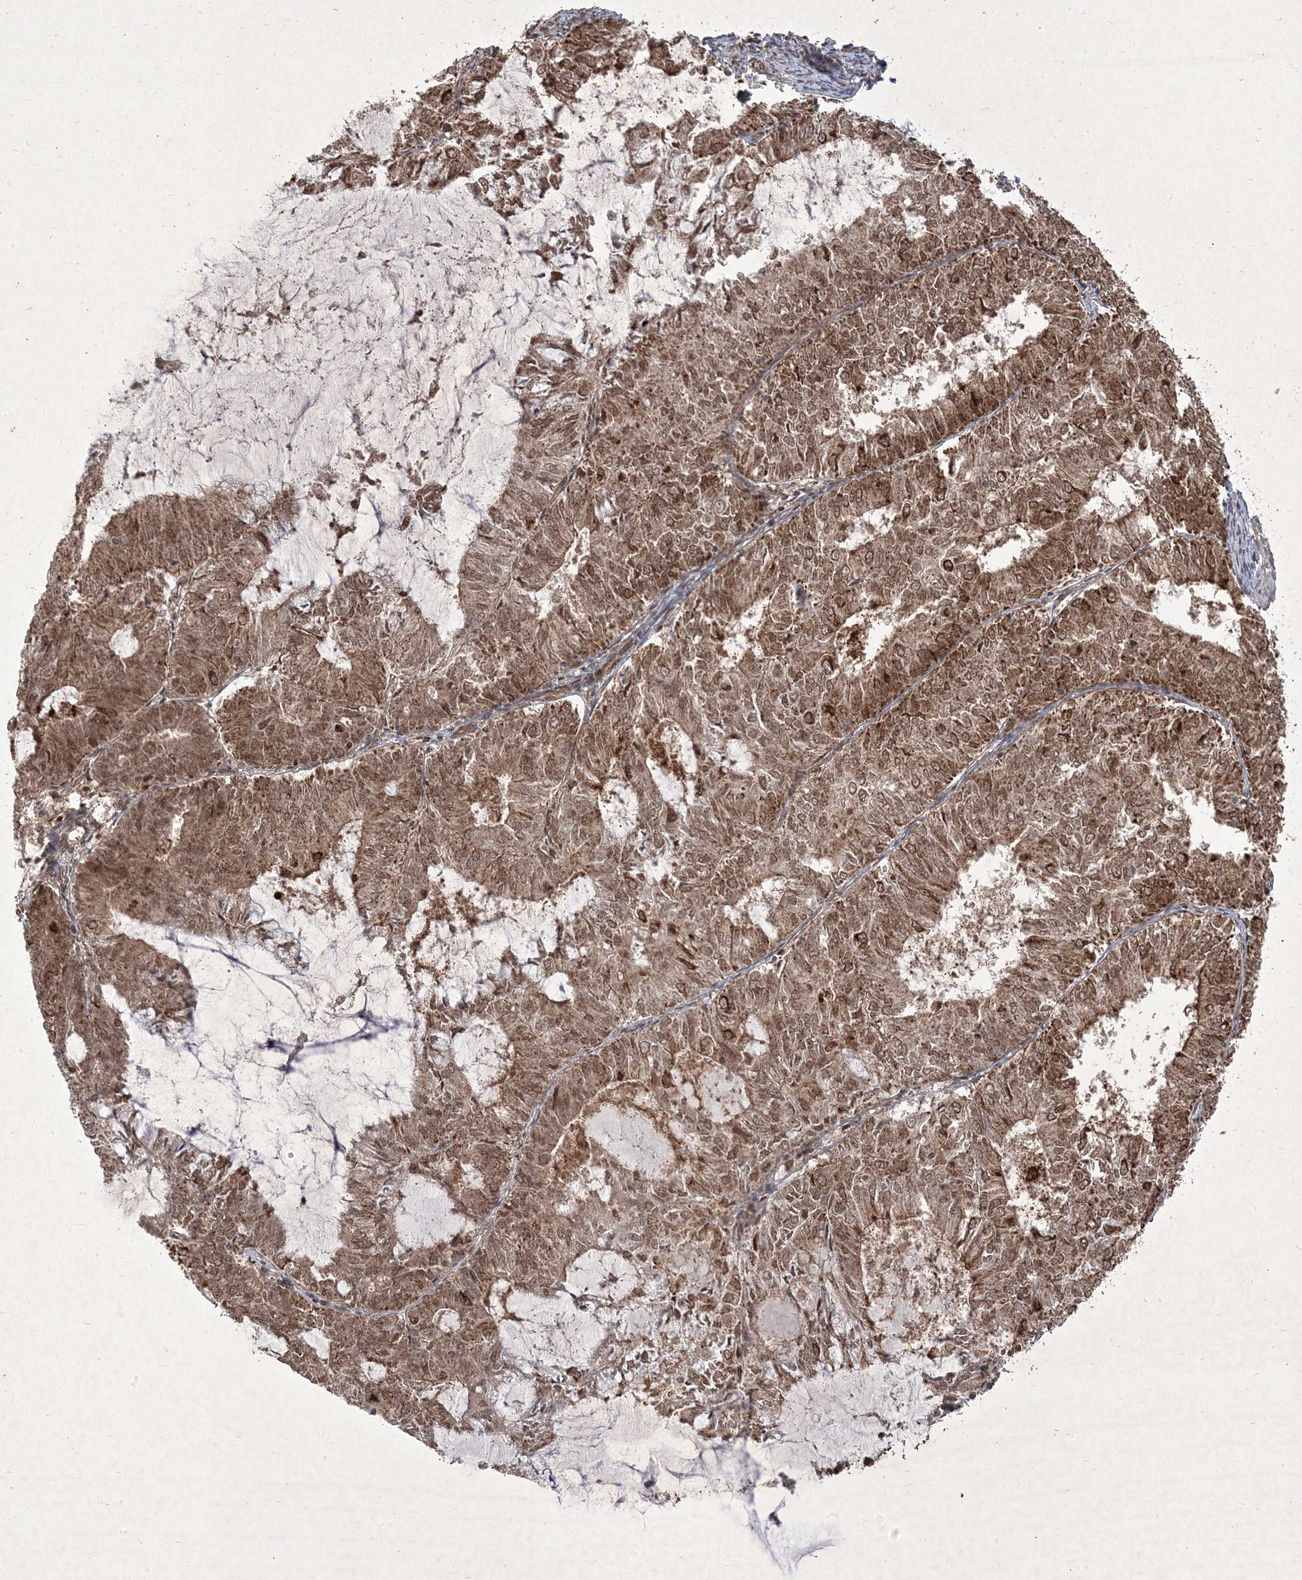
{"staining": {"intensity": "moderate", "quantity": ">75%", "location": "cytoplasmic/membranous,nuclear"}, "tissue": "endometrial cancer", "cell_type": "Tumor cells", "image_type": "cancer", "snomed": [{"axis": "morphology", "description": "Adenocarcinoma, NOS"}, {"axis": "topography", "description": "Endometrium"}], "caption": "Protein expression analysis of endometrial cancer reveals moderate cytoplasmic/membranous and nuclear positivity in about >75% of tumor cells.", "gene": "PLEKHM2", "patient": {"sex": "female", "age": 57}}